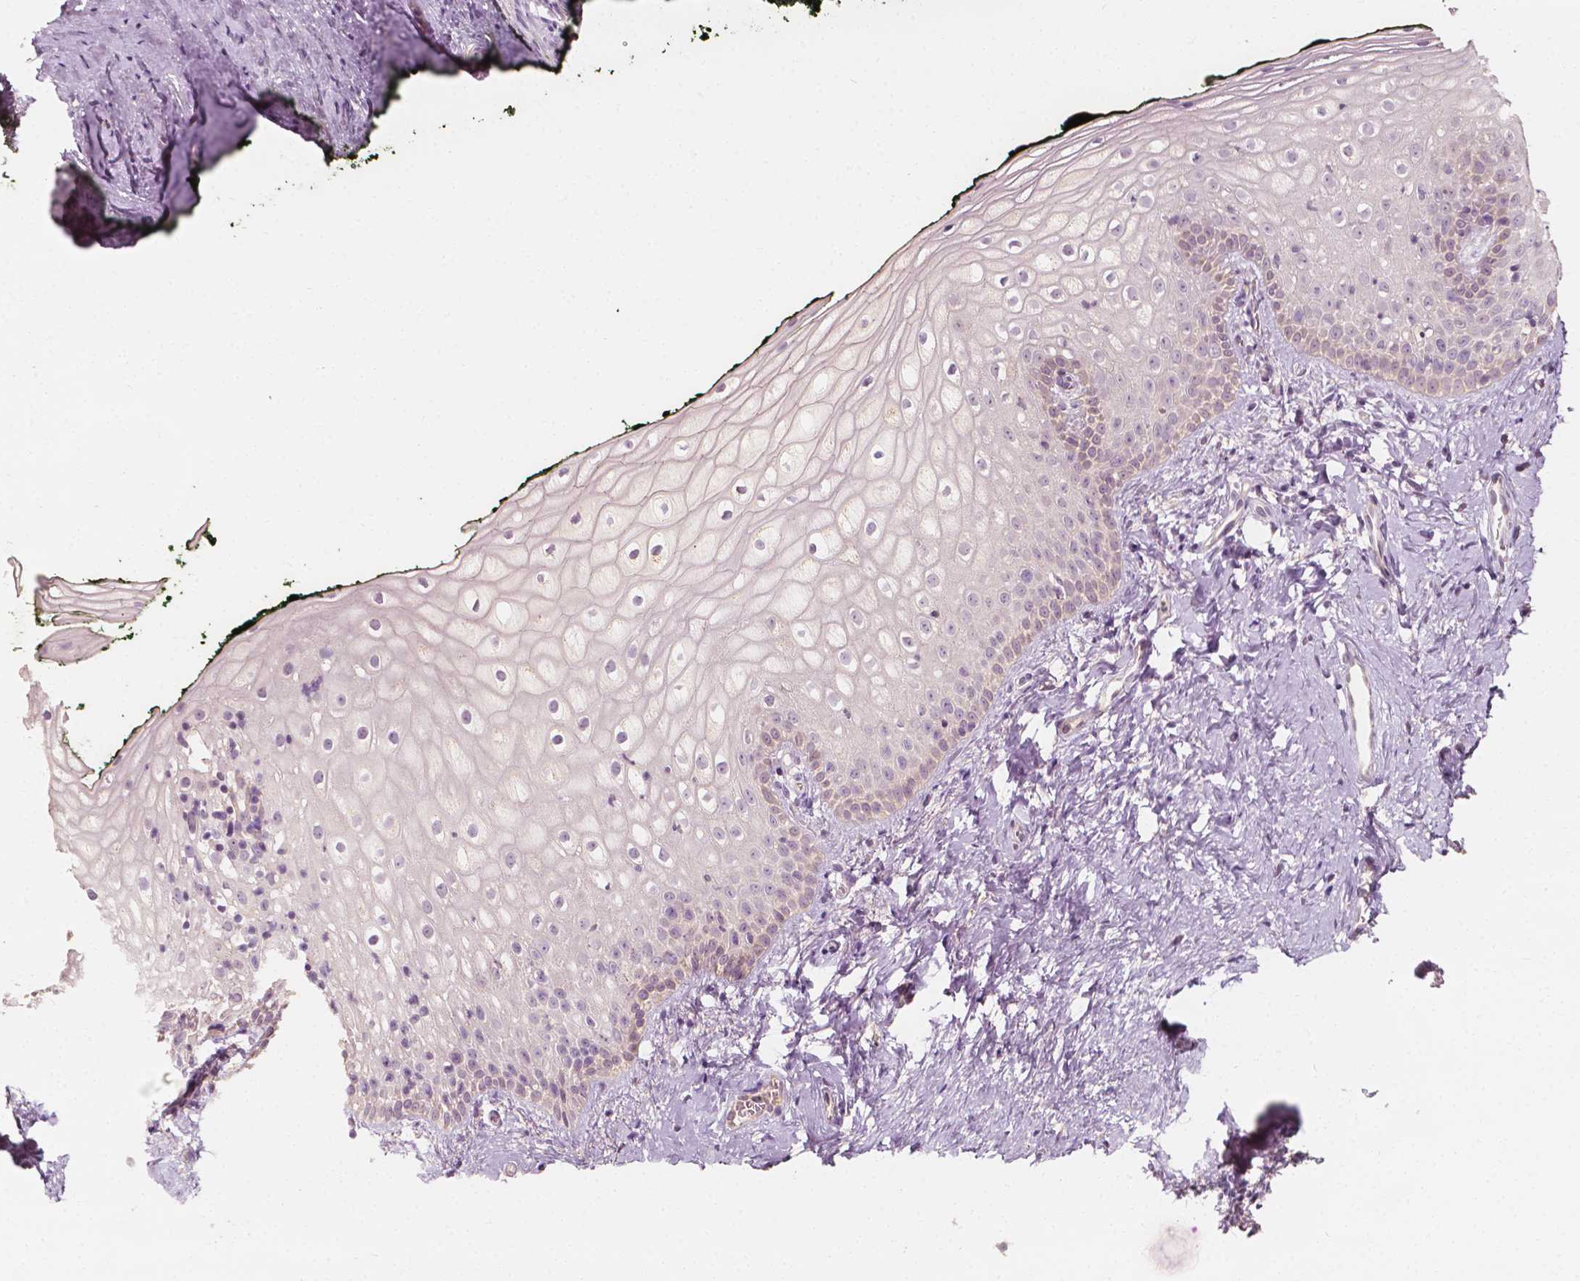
{"staining": {"intensity": "negative", "quantity": "none", "location": "none"}, "tissue": "vagina", "cell_type": "Squamous epithelial cells", "image_type": "normal", "snomed": [{"axis": "morphology", "description": "Normal tissue, NOS"}, {"axis": "topography", "description": "Vagina"}], "caption": "IHC micrograph of unremarkable vagina: vagina stained with DAB (3,3'-diaminobenzidine) demonstrates no significant protein expression in squamous epithelial cells.", "gene": "SHPK", "patient": {"sex": "female", "age": 47}}